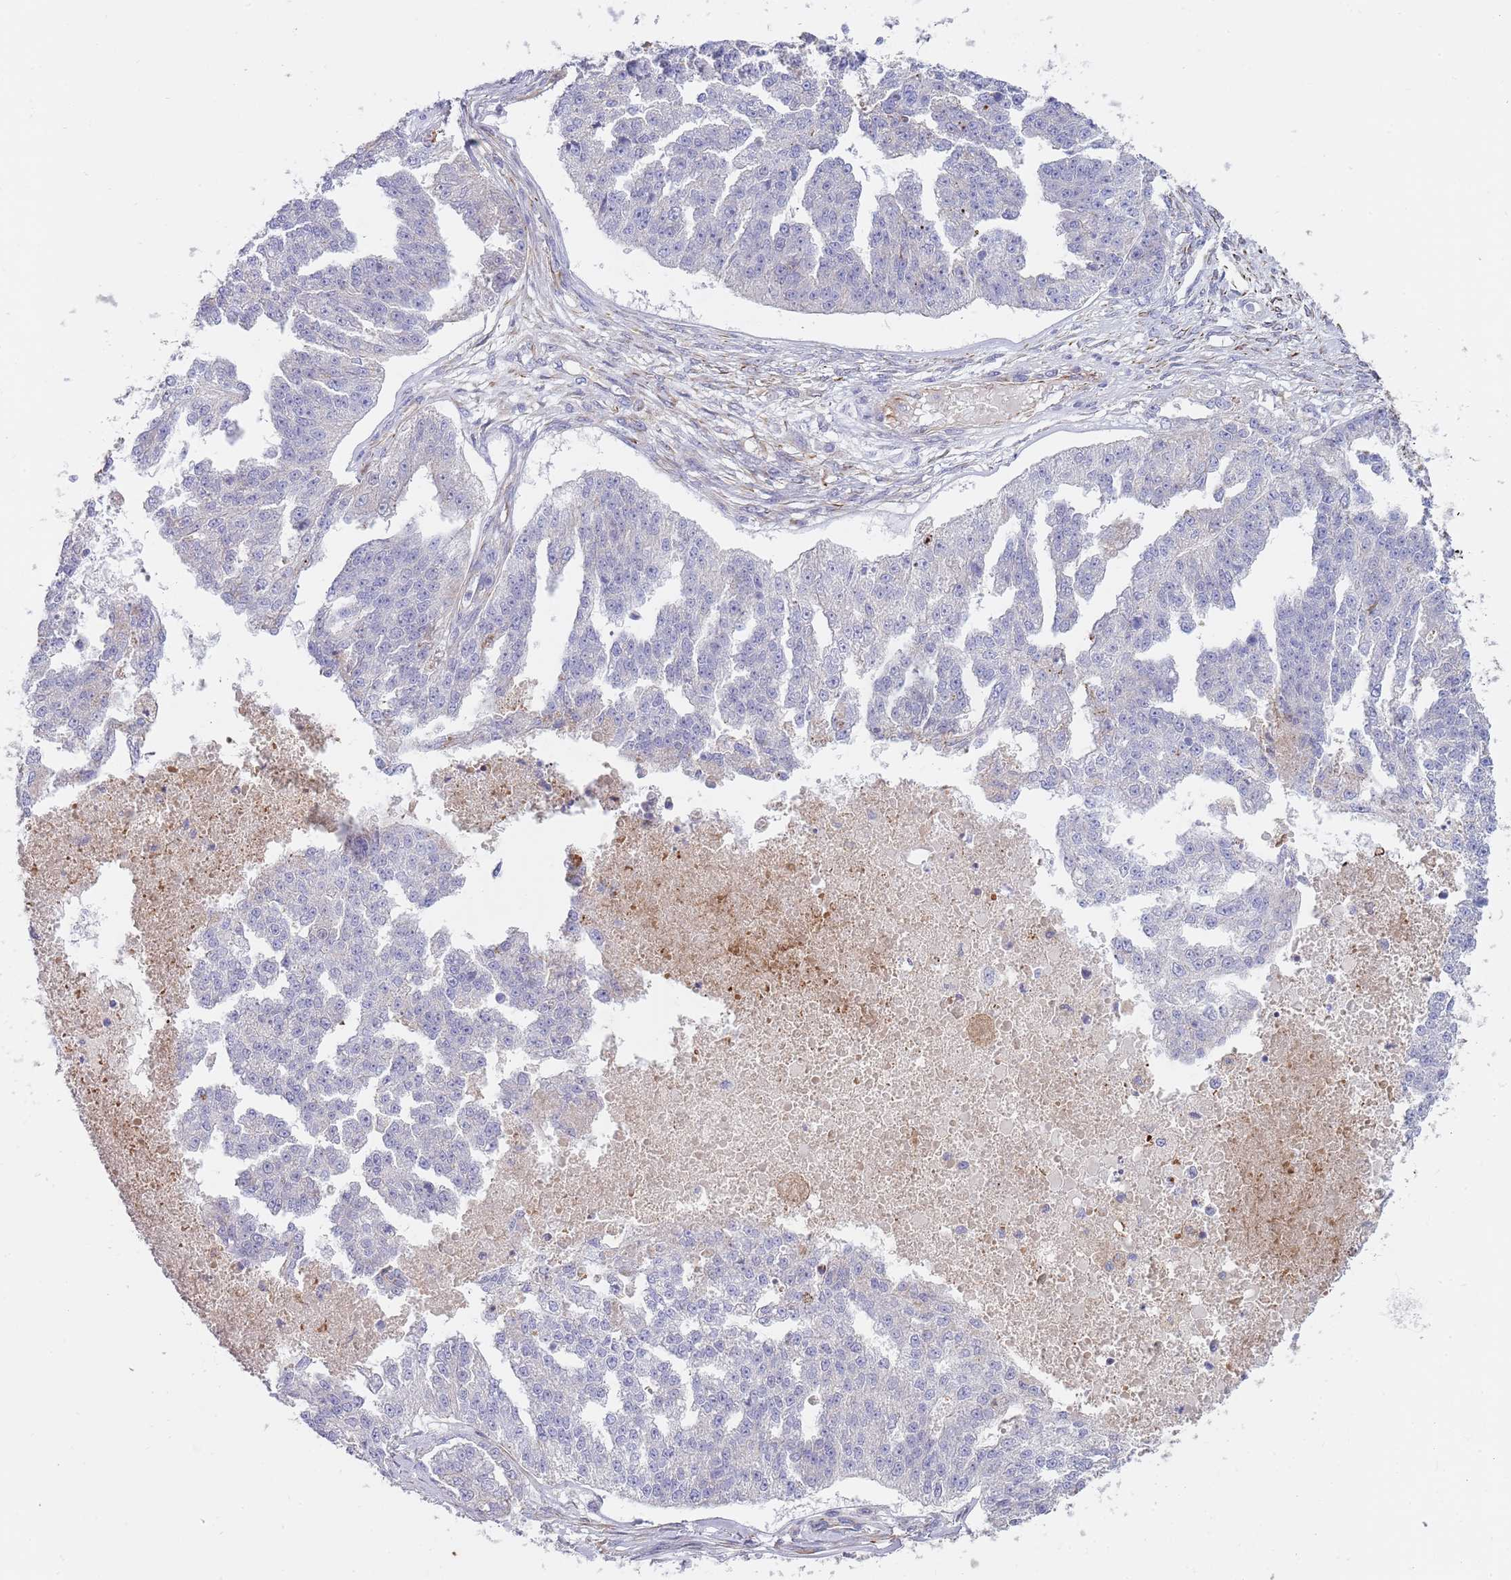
{"staining": {"intensity": "negative", "quantity": "none", "location": "none"}, "tissue": "ovarian cancer", "cell_type": "Tumor cells", "image_type": "cancer", "snomed": [{"axis": "morphology", "description": "Cystadenocarcinoma, serous, NOS"}, {"axis": "topography", "description": "Ovary"}], "caption": "Tumor cells are negative for brown protein staining in ovarian cancer. Brightfield microscopy of IHC stained with DAB (3,3'-diaminobenzidine) (brown) and hematoxylin (blue), captured at high magnification.", "gene": "MOGAT1", "patient": {"sex": "female", "age": 58}}